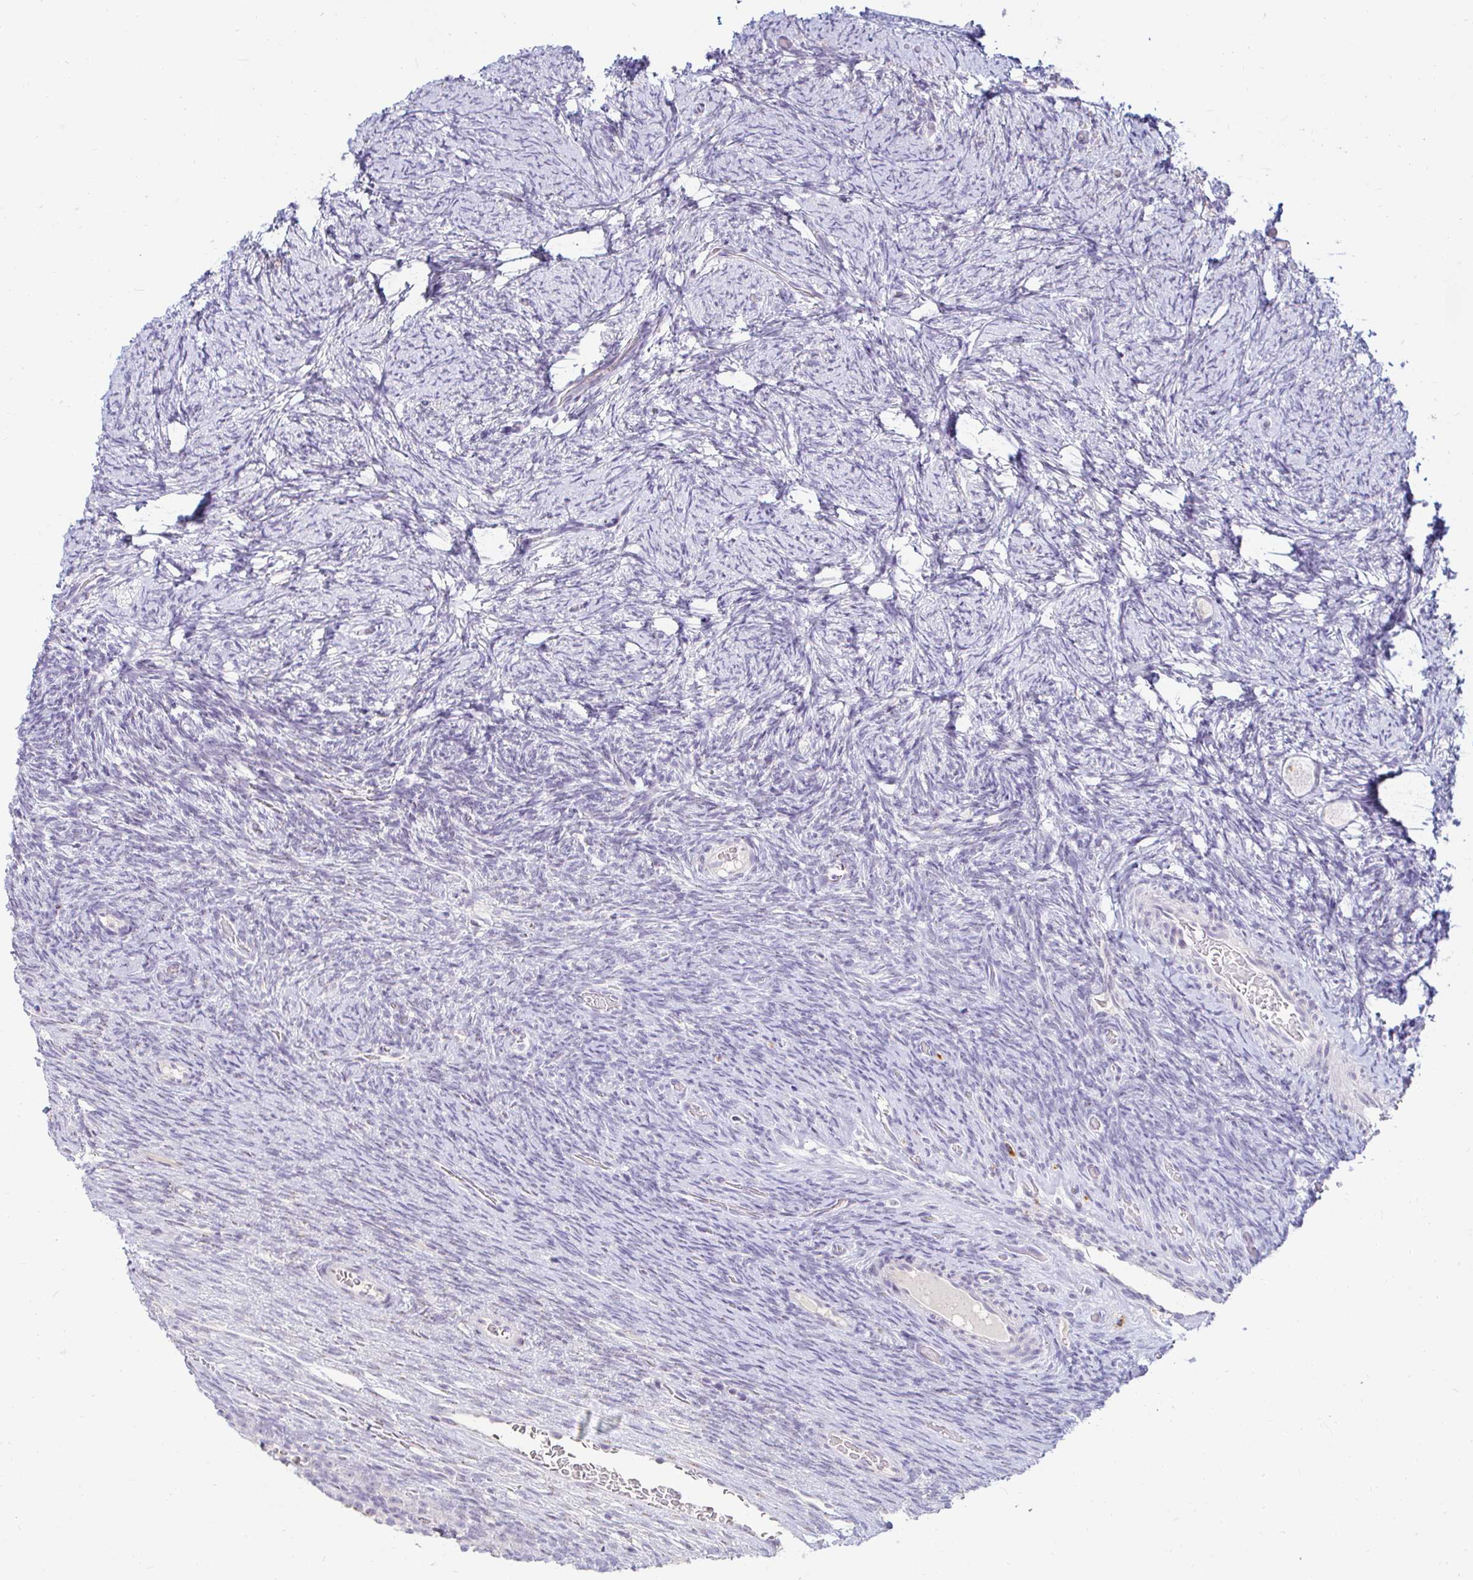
{"staining": {"intensity": "negative", "quantity": "none", "location": "none"}, "tissue": "ovary", "cell_type": "Follicle cells", "image_type": "normal", "snomed": [{"axis": "morphology", "description": "Normal tissue, NOS"}, {"axis": "topography", "description": "Ovary"}], "caption": "This is a micrograph of immunohistochemistry staining of normal ovary, which shows no staining in follicle cells.", "gene": "OR51D1", "patient": {"sex": "female", "age": 34}}